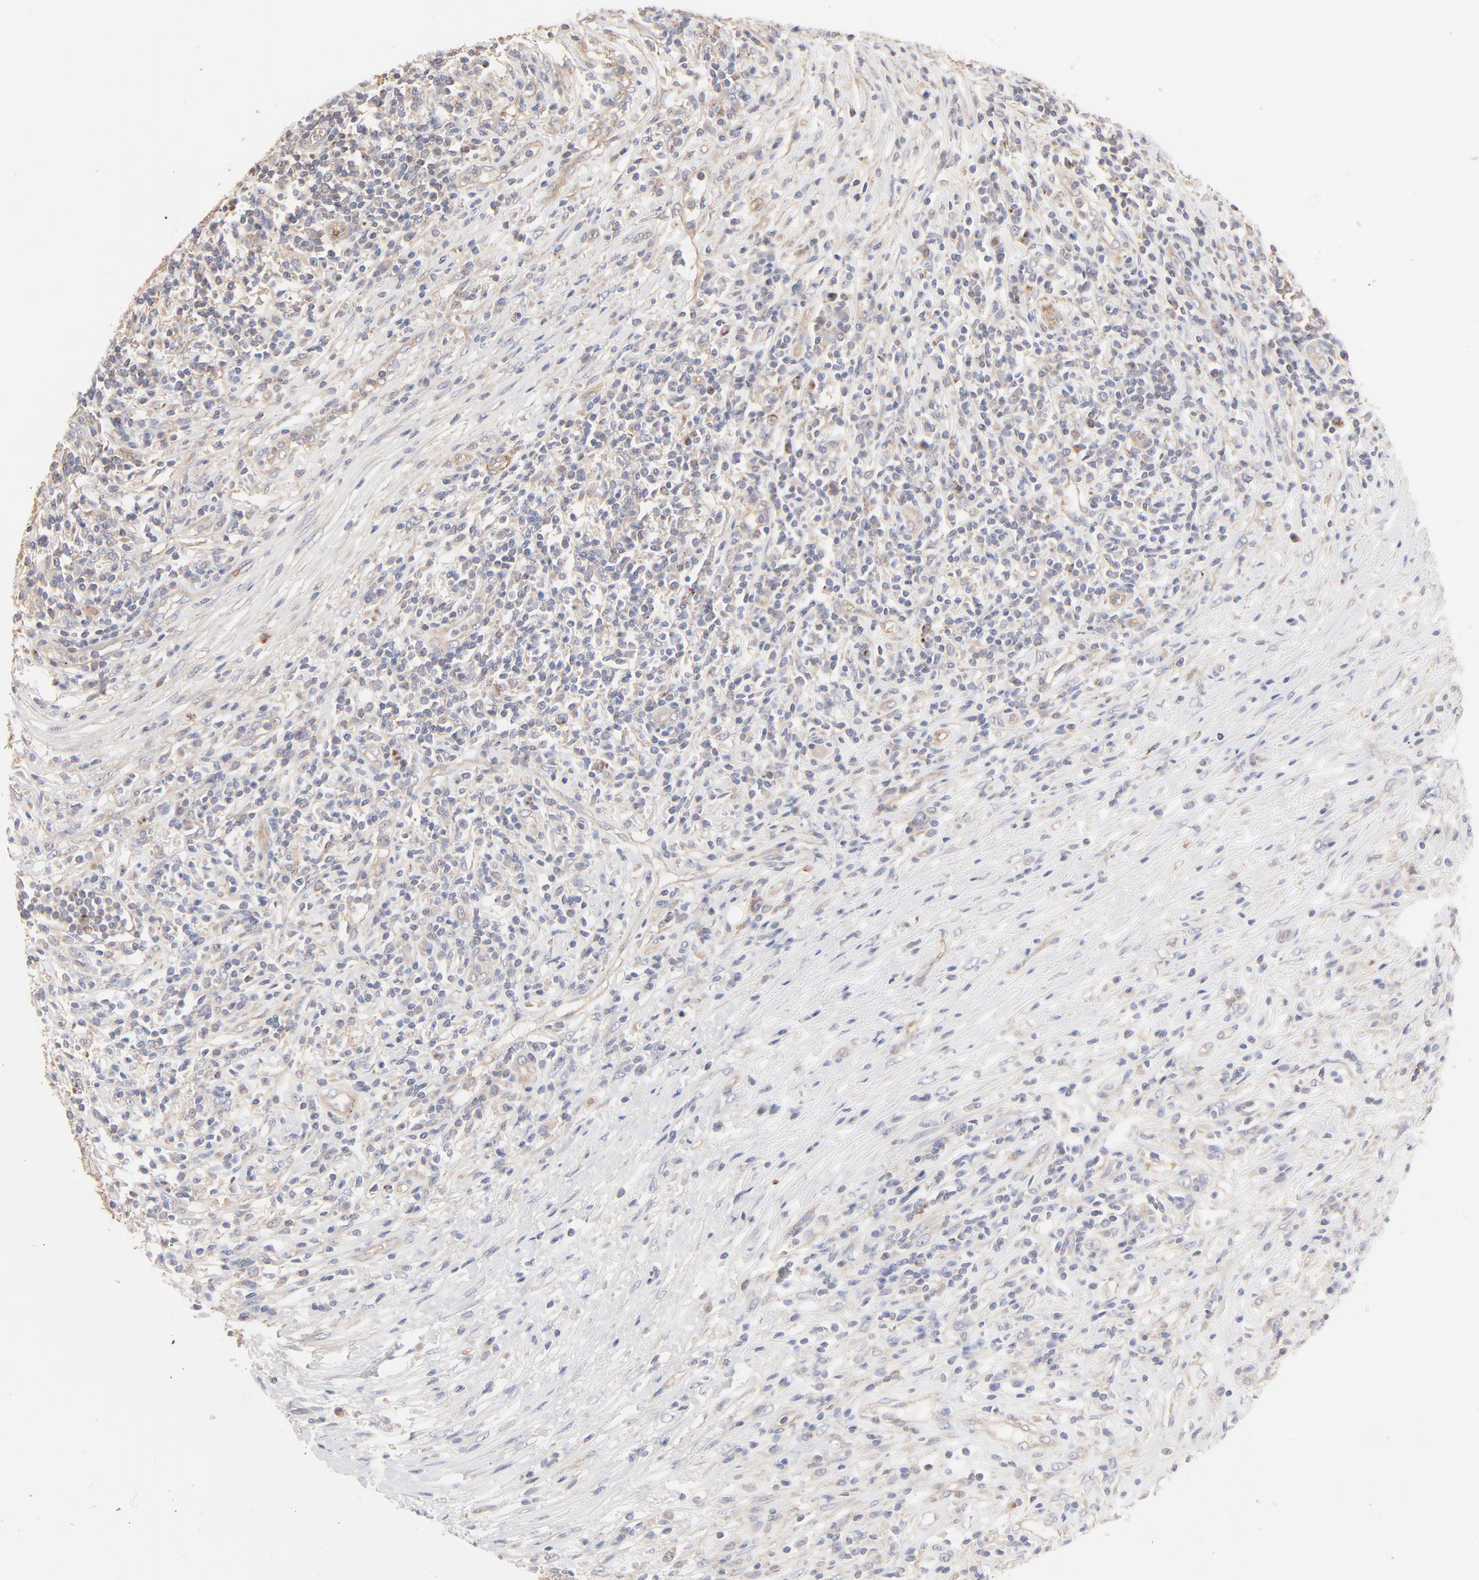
{"staining": {"intensity": "negative", "quantity": "none", "location": "none"}, "tissue": "lymphoma", "cell_type": "Tumor cells", "image_type": "cancer", "snomed": [{"axis": "morphology", "description": "Malignant lymphoma, non-Hodgkin's type, High grade"}, {"axis": "topography", "description": "Lymph node"}], "caption": "Tumor cells are negative for brown protein staining in malignant lymphoma, non-Hodgkin's type (high-grade). Nuclei are stained in blue.", "gene": "SPTB", "patient": {"sex": "female", "age": 84}}